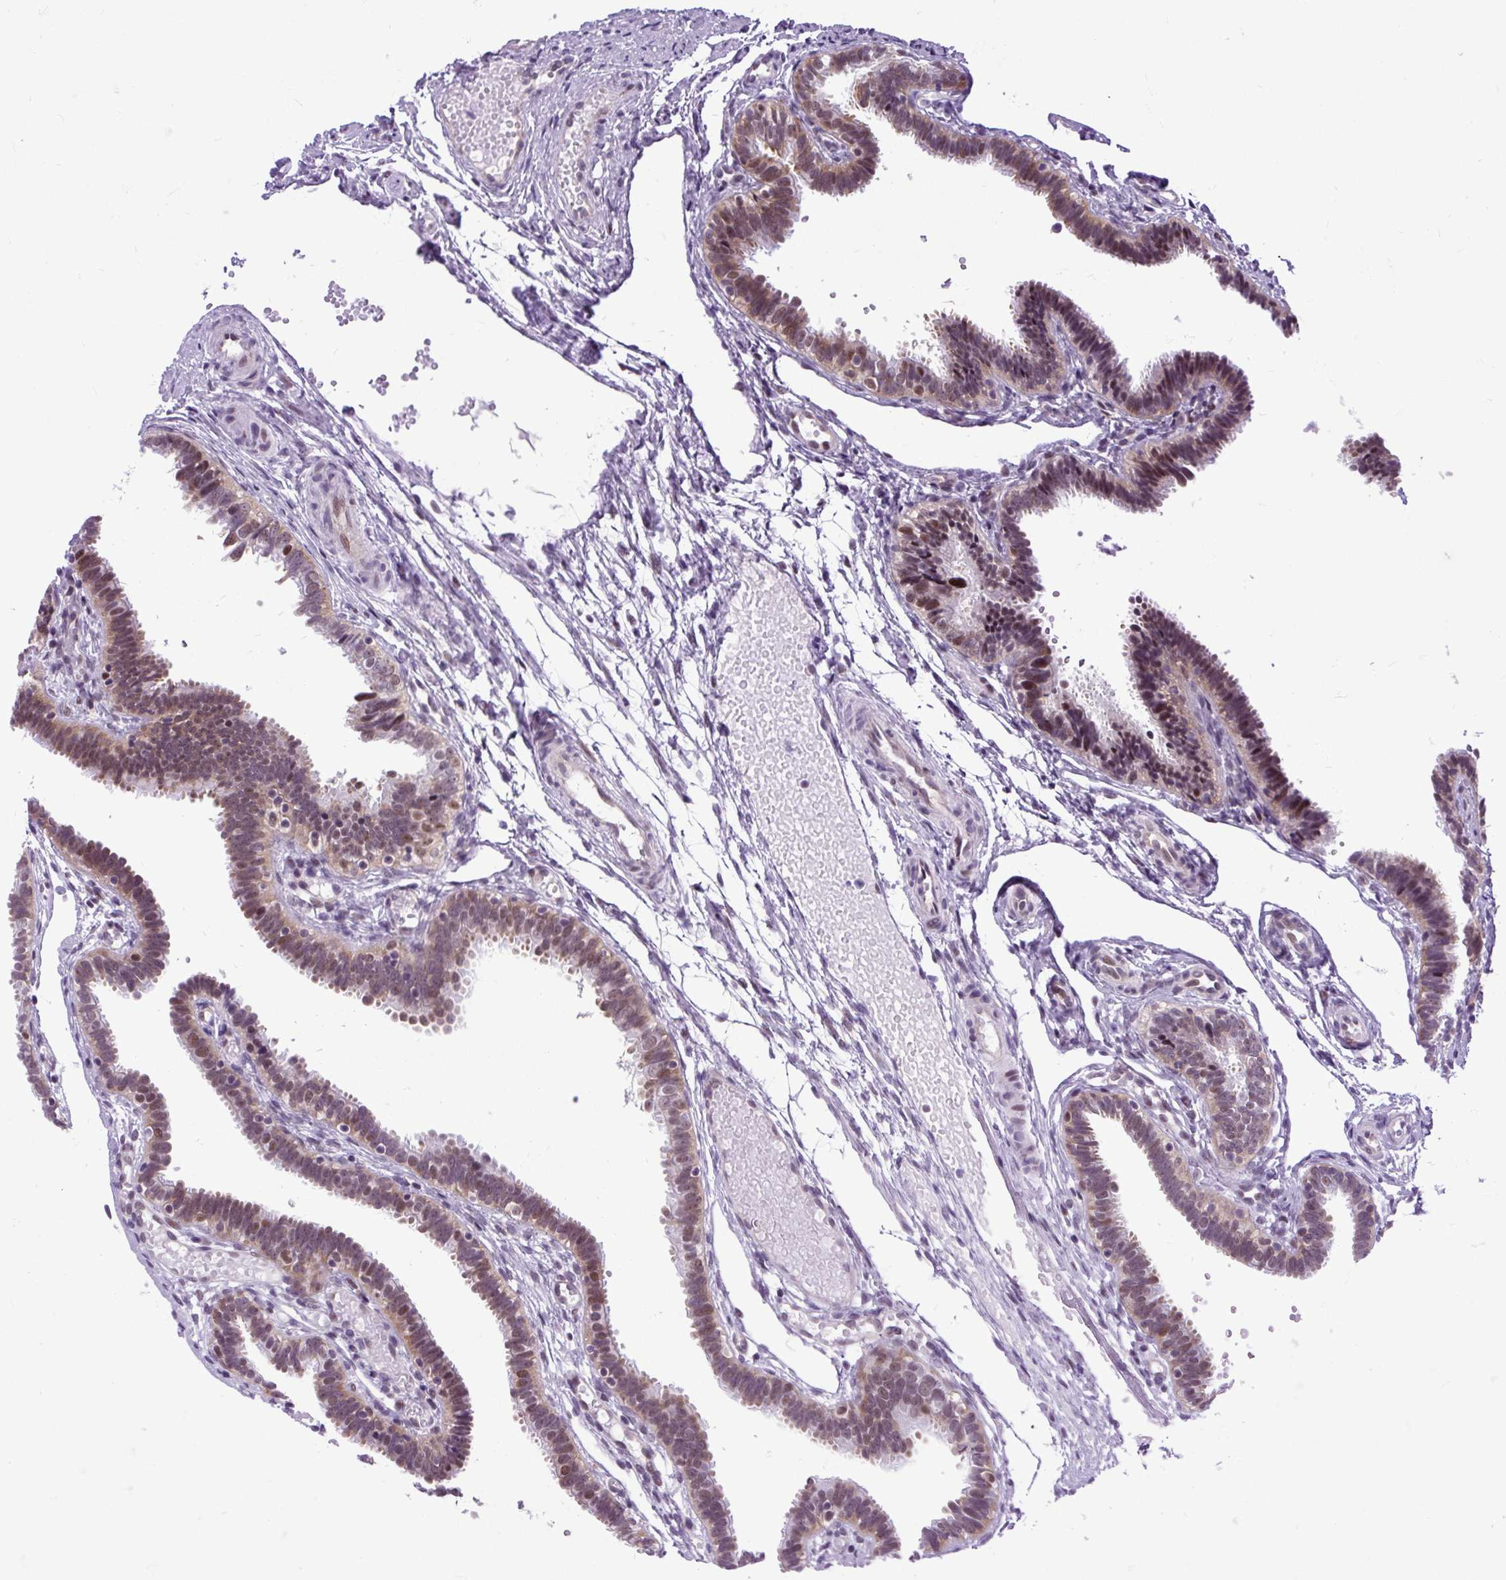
{"staining": {"intensity": "moderate", "quantity": ">75%", "location": "nuclear"}, "tissue": "fallopian tube", "cell_type": "Glandular cells", "image_type": "normal", "snomed": [{"axis": "morphology", "description": "Normal tissue, NOS"}, {"axis": "topography", "description": "Fallopian tube"}], "caption": "Protein expression analysis of benign human fallopian tube reveals moderate nuclear expression in about >75% of glandular cells.", "gene": "CLK2", "patient": {"sex": "female", "age": 37}}